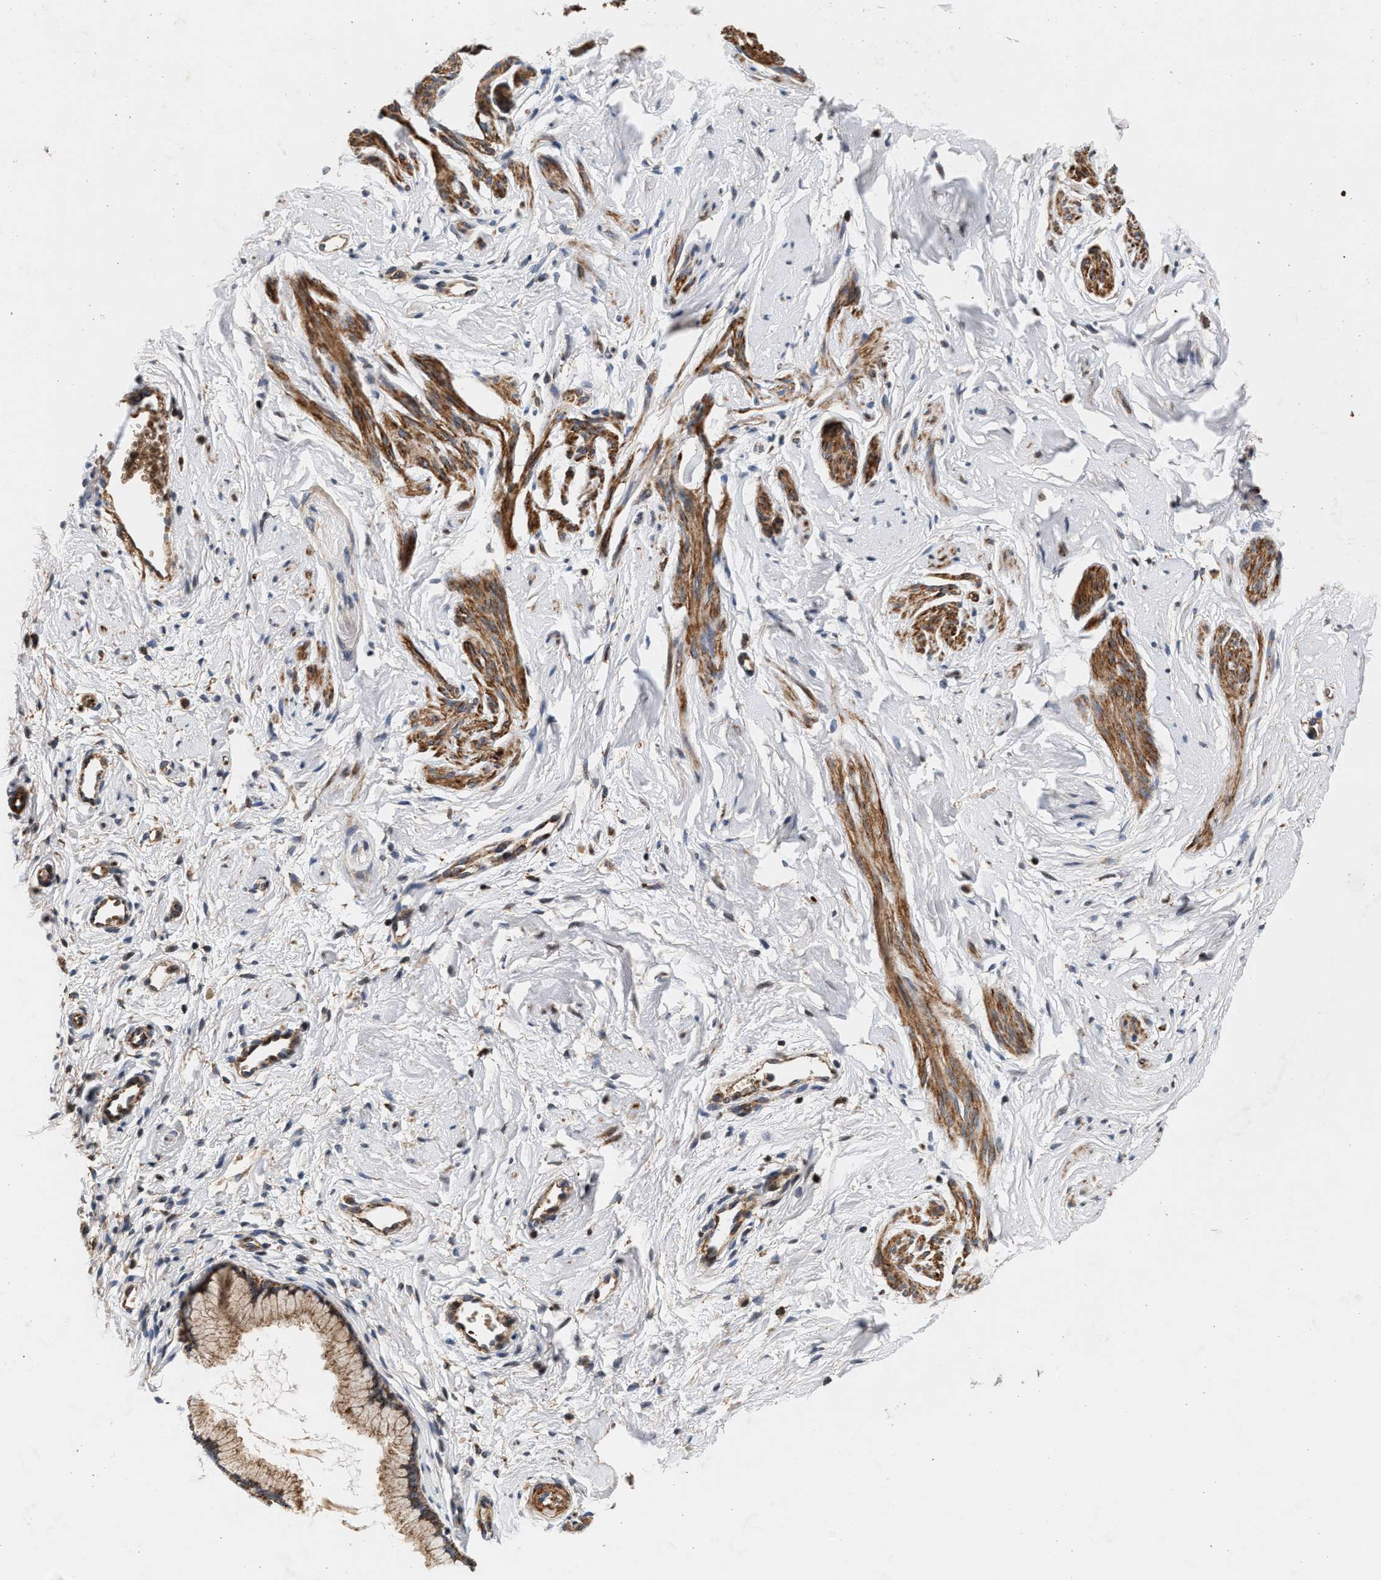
{"staining": {"intensity": "moderate", "quantity": ">75%", "location": "cytoplasmic/membranous"}, "tissue": "cervix", "cell_type": "Glandular cells", "image_type": "normal", "snomed": [{"axis": "morphology", "description": "Normal tissue, NOS"}, {"axis": "topography", "description": "Cervix"}], "caption": "The photomicrograph displays immunohistochemical staining of benign cervix. There is moderate cytoplasmic/membranous staining is identified in approximately >75% of glandular cells. Using DAB (brown) and hematoxylin (blue) stains, captured at high magnification using brightfield microscopy.", "gene": "SGK1", "patient": {"sex": "female", "age": 65}}